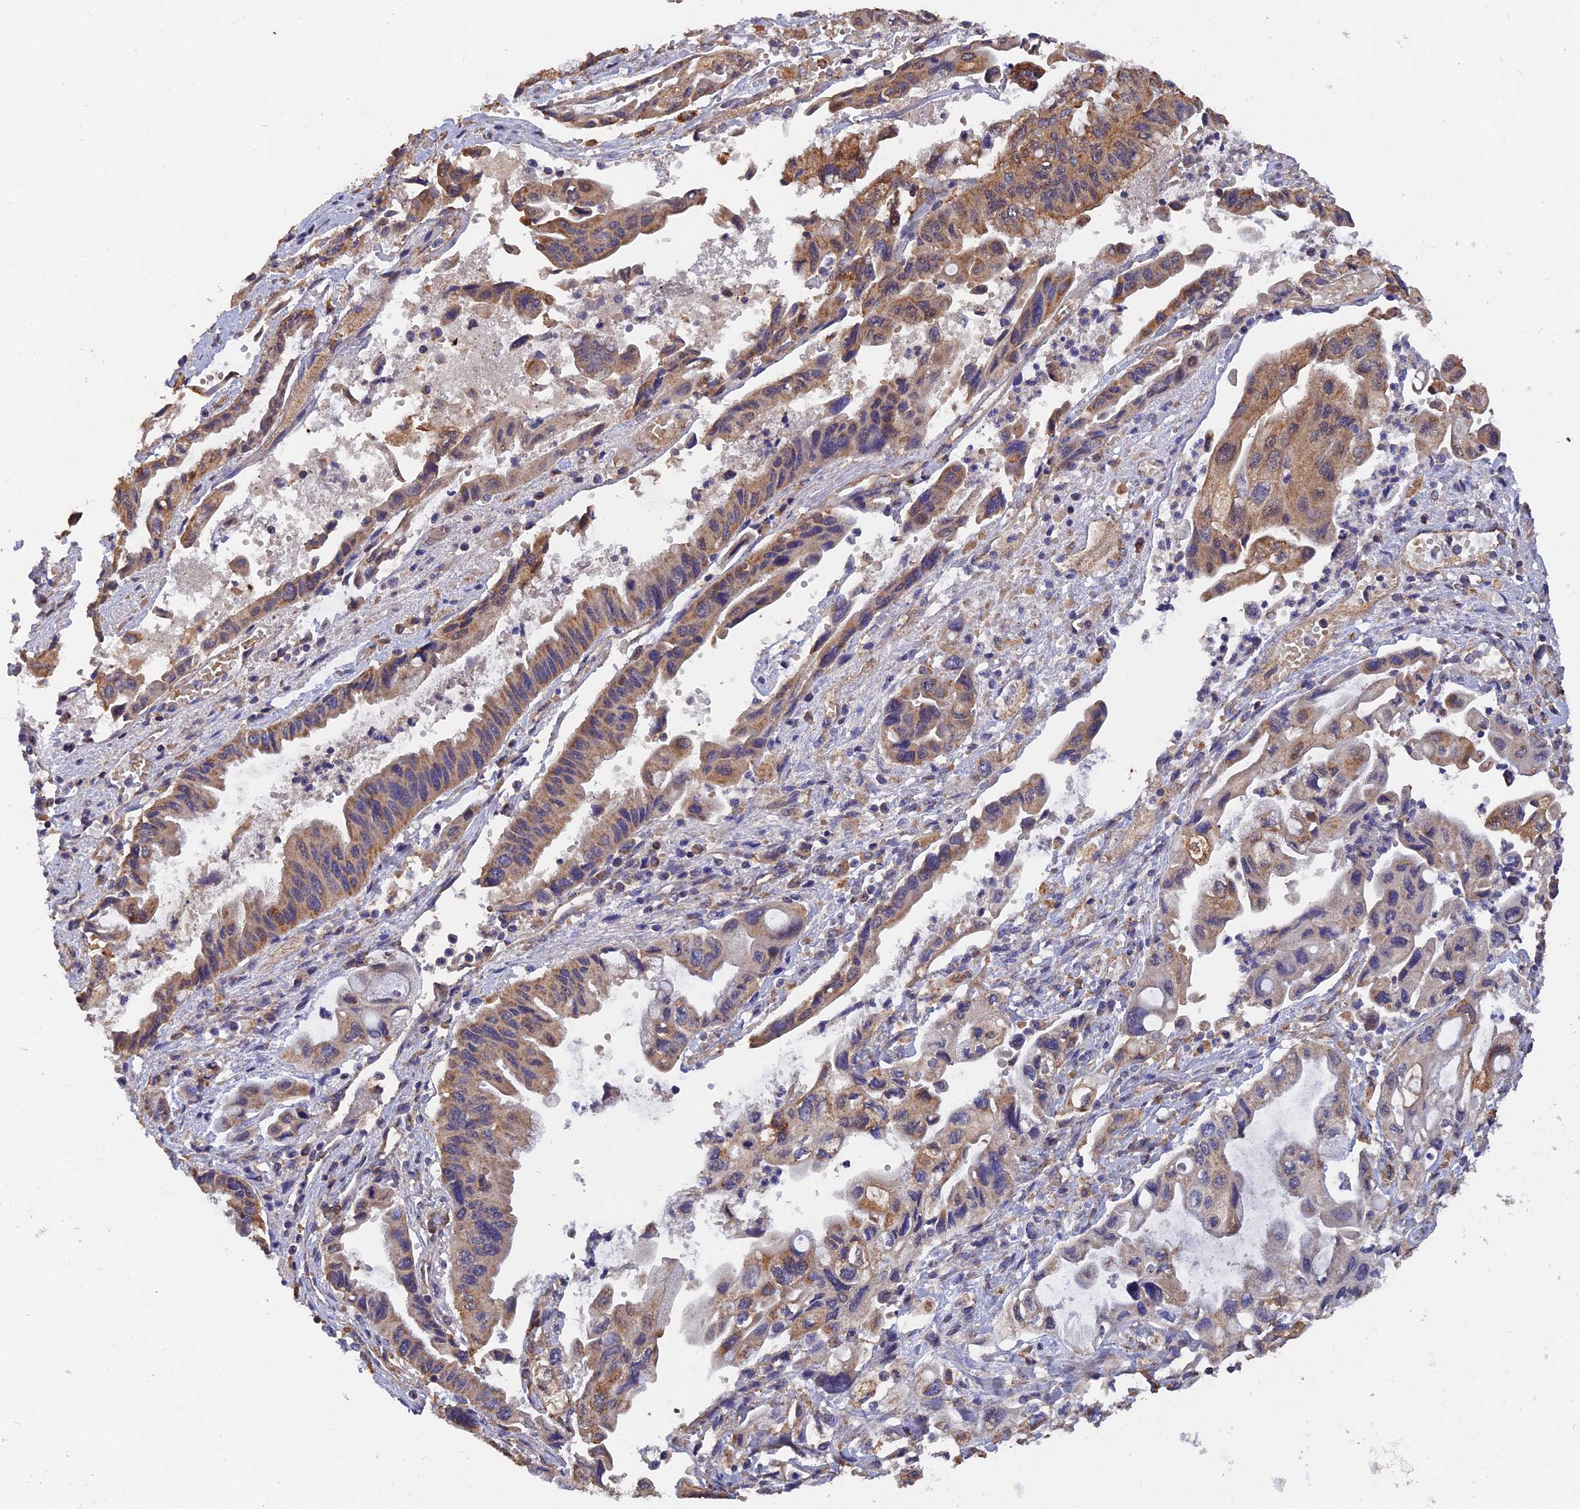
{"staining": {"intensity": "moderate", "quantity": "25%-75%", "location": "cytoplasmic/membranous"}, "tissue": "pancreatic cancer", "cell_type": "Tumor cells", "image_type": "cancer", "snomed": [{"axis": "morphology", "description": "Adenocarcinoma, NOS"}, {"axis": "topography", "description": "Pancreas"}], "caption": "Protein analysis of pancreatic cancer (adenocarcinoma) tissue reveals moderate cytoplasmic/membranous staining in about 25%-75% of tumor cells.", "gene": "SLC38A11", "patient": {"sex": "female", "age": 50}}